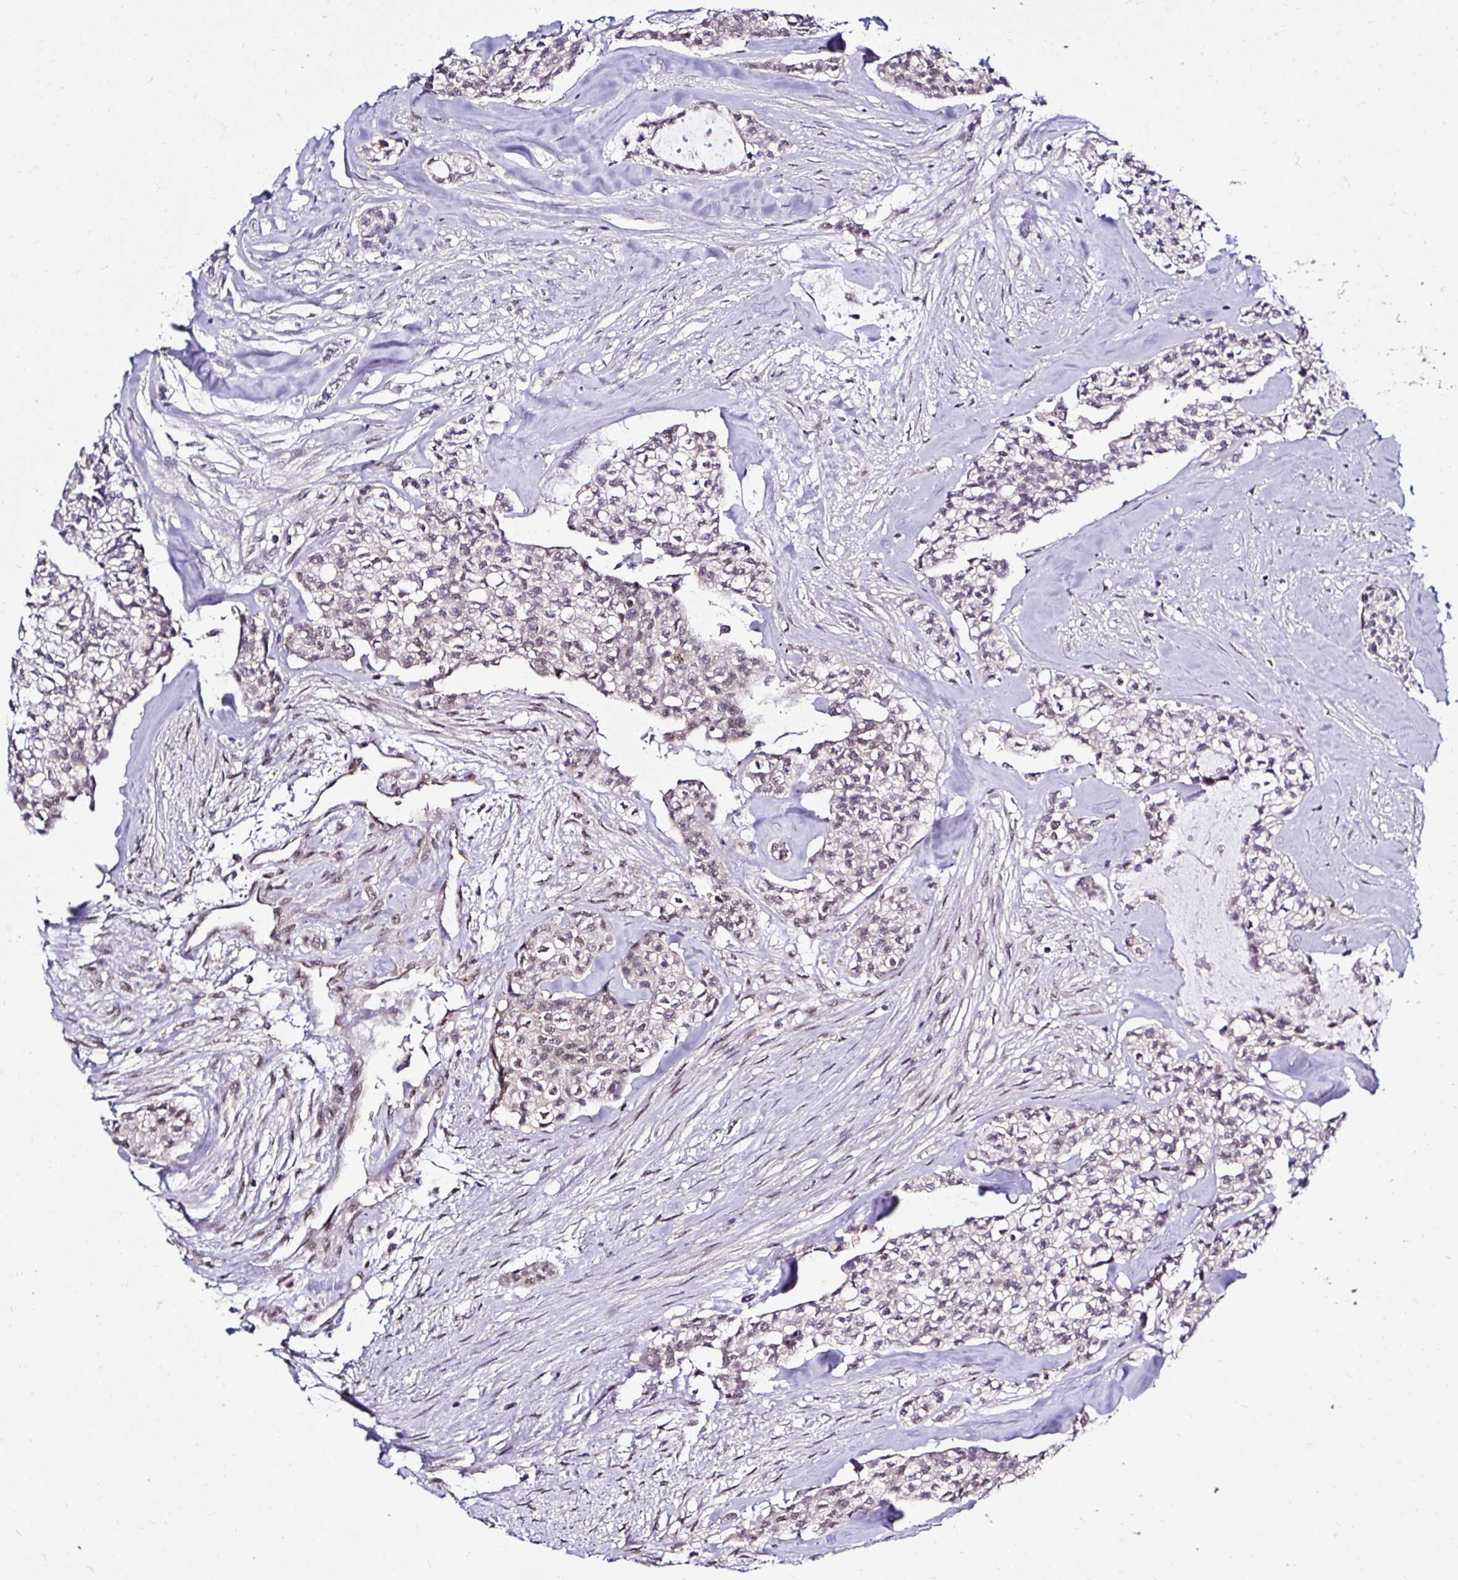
{"staining": {"intensity": "weak", "quantity": "25%-75%", "location": "nuclear"}, "tissue": "head and neck cancer", "cell_type": "Tumor cells", "image_type": "cancer", "snomed": [{"axis": "morphology", "description": "Adenocarcinoma, NOS"}, {"axis": "topography", "description": "Head-Neck"}], "caption": "Head and neck adenocarcinoma stained with a brown dye demonstrates weak nuclear positive staining in approximately 25%-75% of tumor cells.", "gene": "PSMD3", "patient": {"sex": "male", "age": 81}}